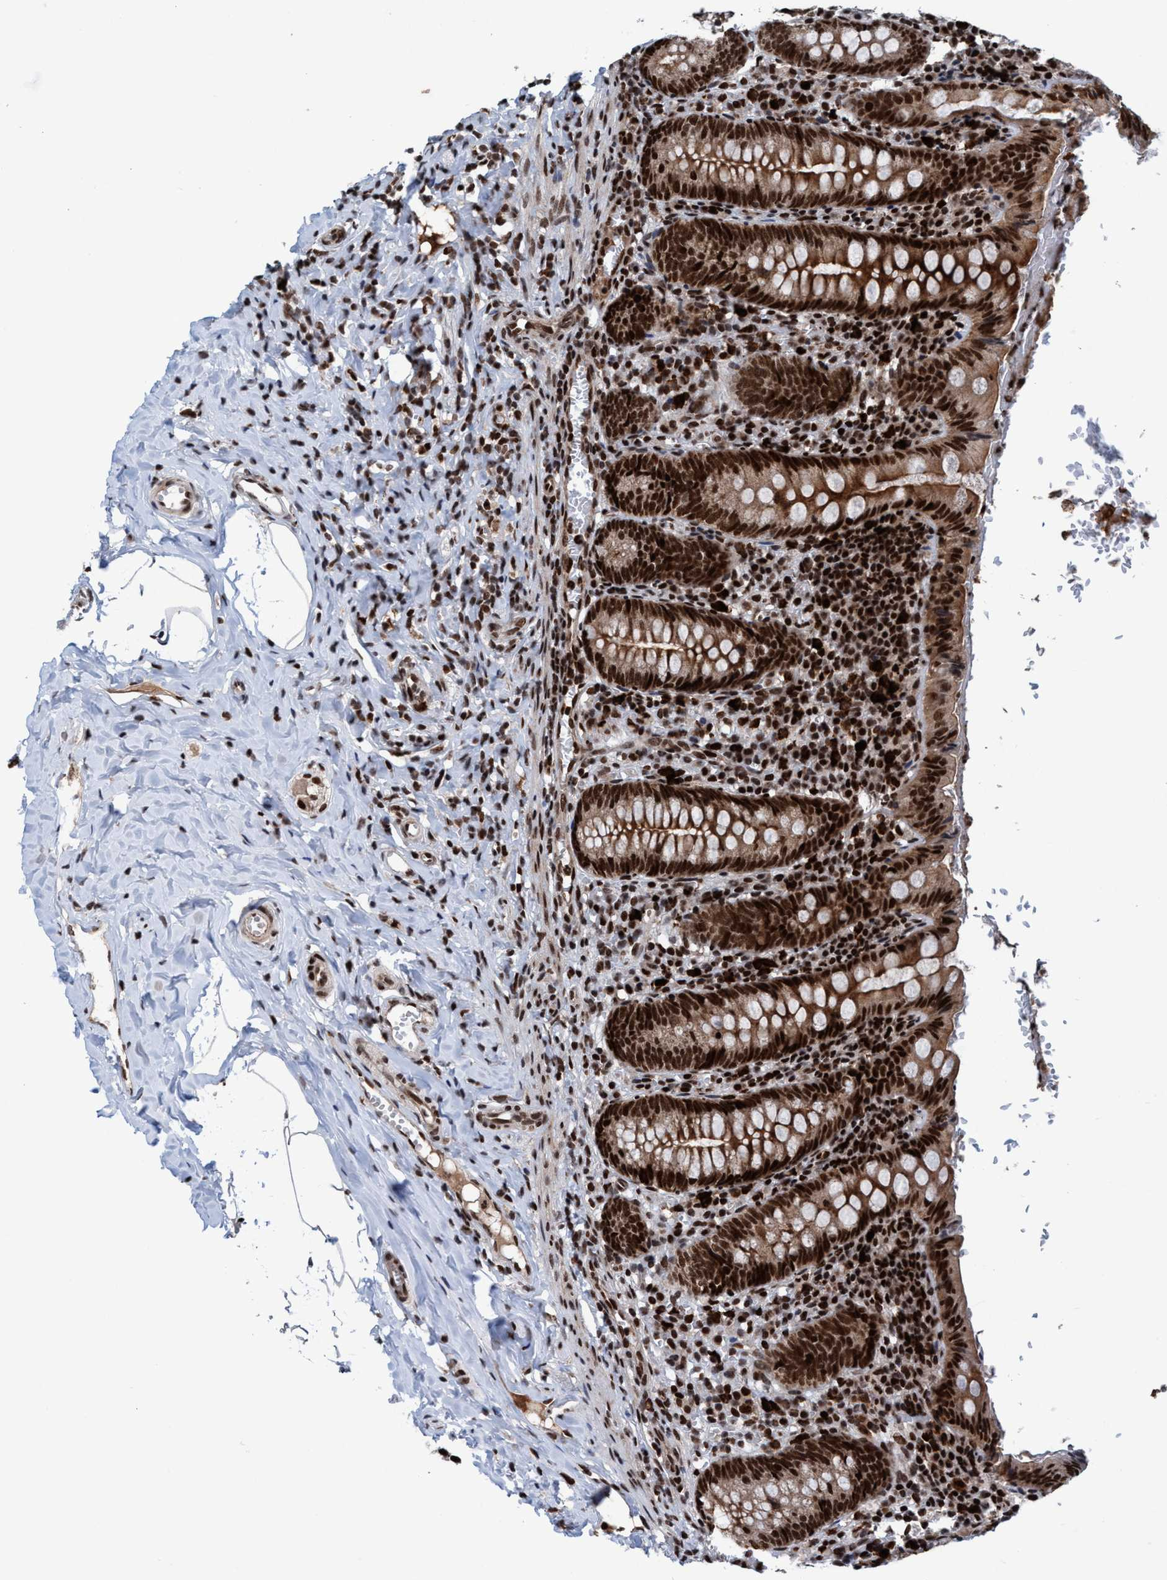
{"staining": {"intensity": "strong", "quantity": ">75%", "location": "cytoplasmic/membranous,nuclear"}, "tissue": "appendix", "cell_type": "Glandular cells", "image_type": "normal", "snomed": [{"axis": "morphology", "description": "Normal tissue, NOS"}, {"axis": "topography", "description": "Appendix"}], "caption": "Protein staining of normal appendix demonstrates strong cytoplasmic/membranous,nuclear staining in approximately >75% of glandular cells.", "gene": "TOPBP1", "patient": {"sex": "female", "age": 10}}